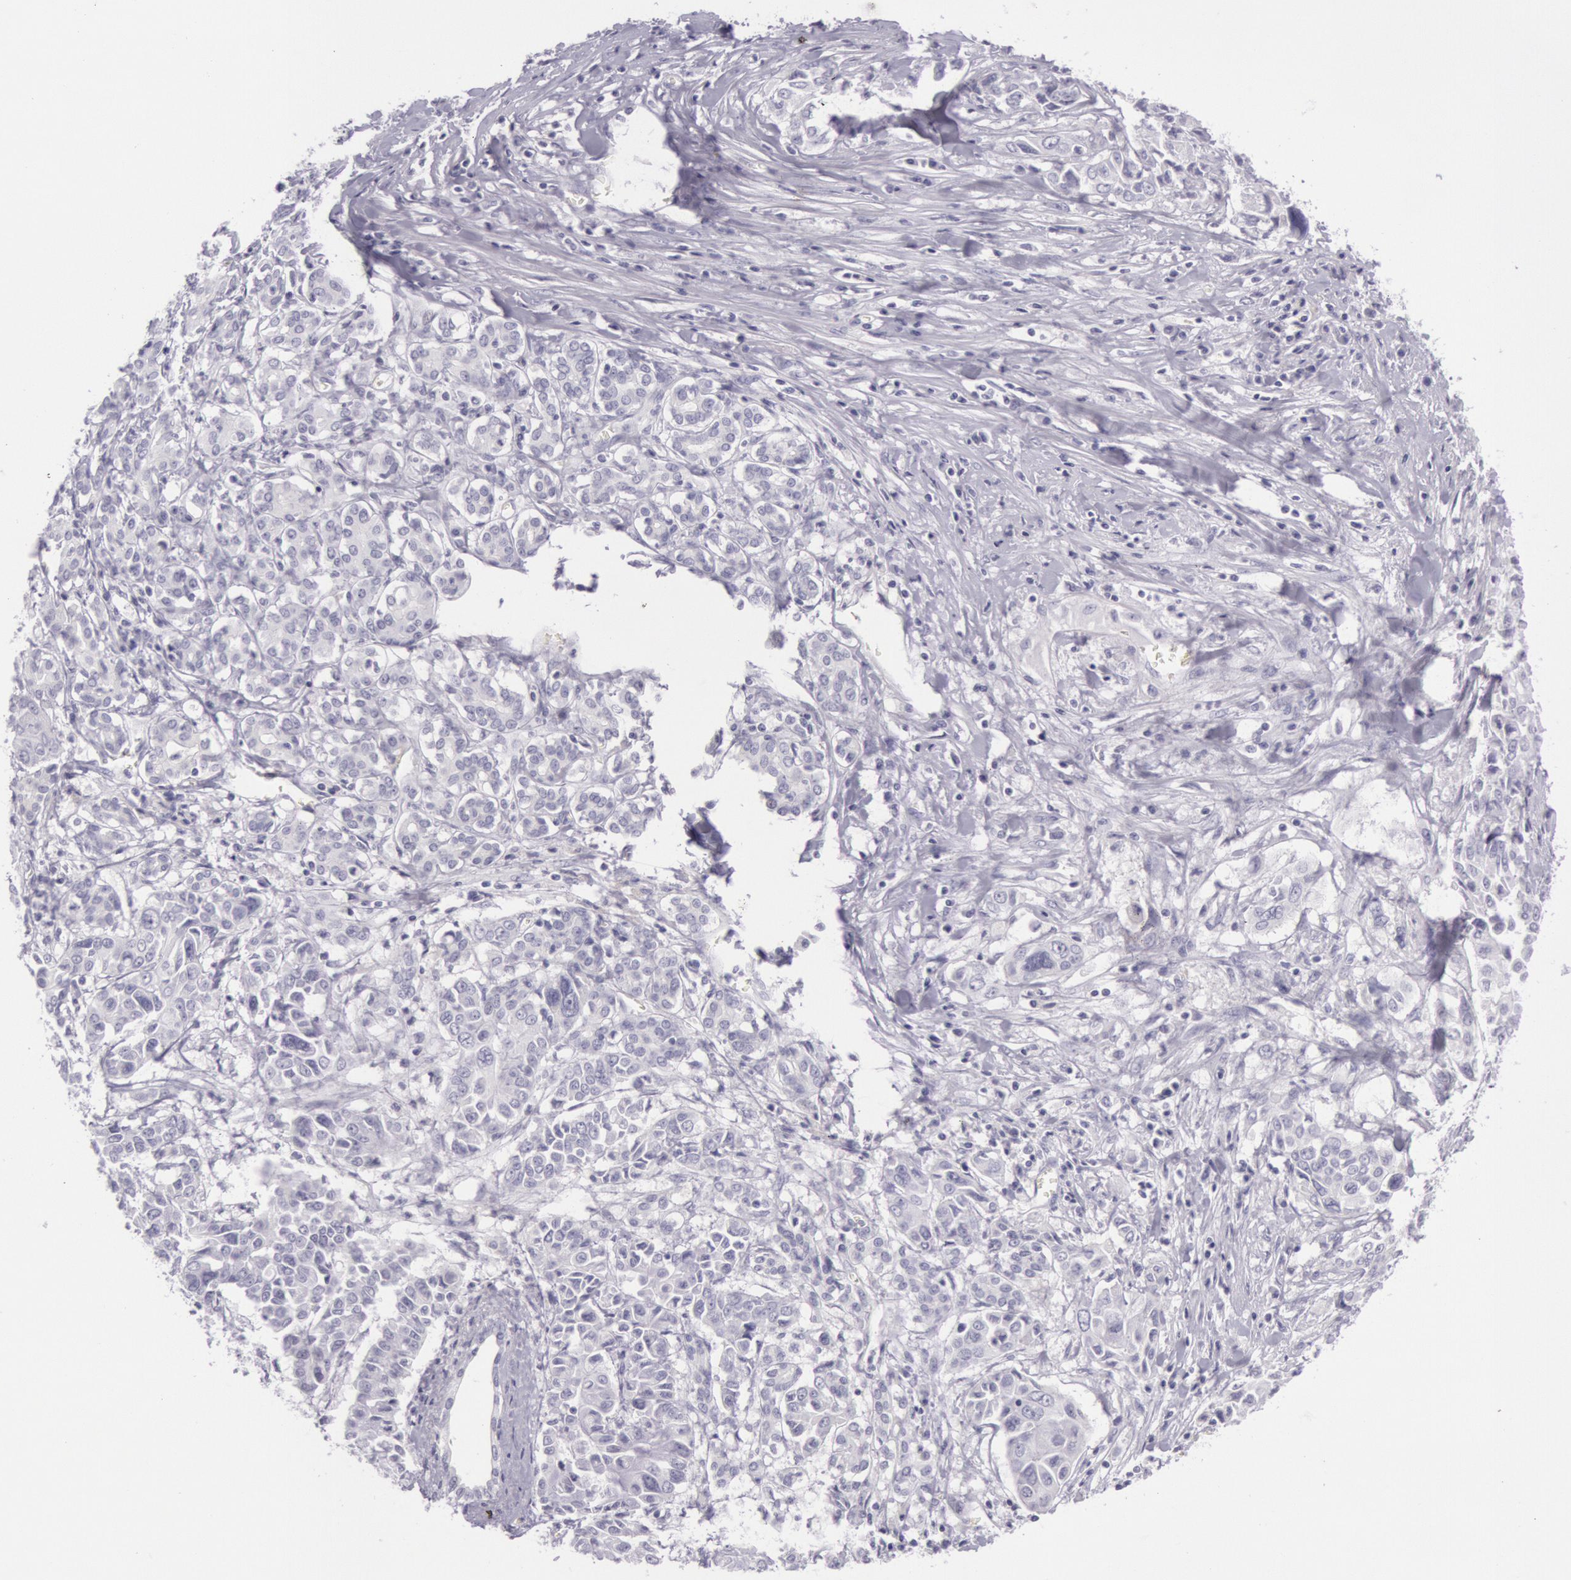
{"staining": {"intensity": "negative", "quantity": "none", "location": "none"}, "tissue": "pancreatic cancer", "cell_type": "Tumor cells", "image_type": "cancer", "snomed": [{"axis": "morphology", "description": "Adenocarcinoma, NOS"}, {"axis": "topography", "description": "Pancreas"}], "caption": "There is no significant positivity in tumor cells of adenocarcinoma (pancreatic).", "gene": "CKB", "patient": {"sex": "female", "age": 52}}